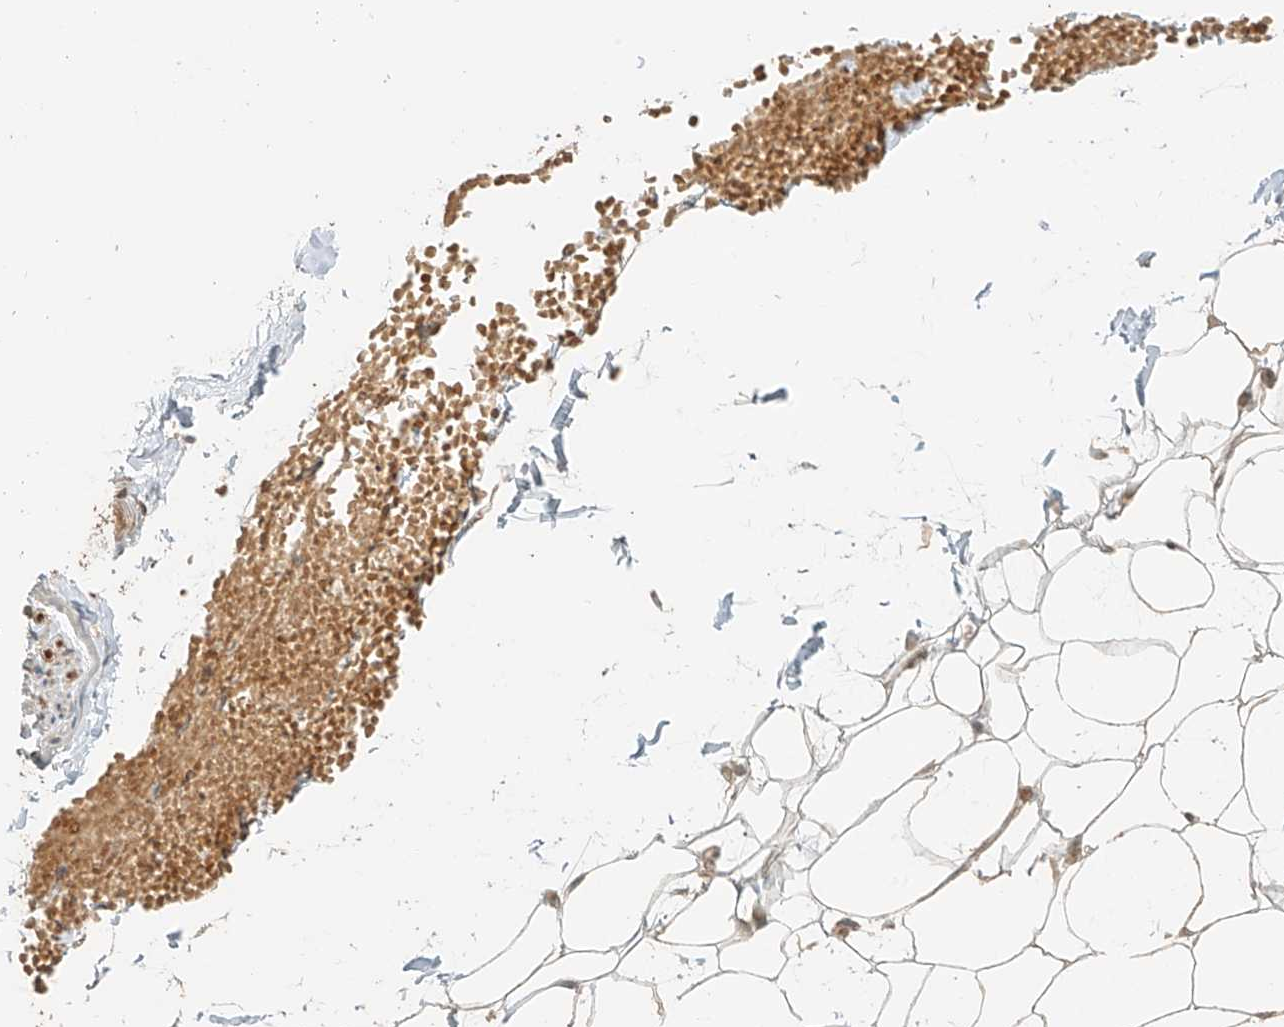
{"staining": {"intensity": "weak", "quantity": ">75%", "location": "cytoplasmic/membranous"}, "tissue": "adipose tissue", "cell_type": "Adipocytes", "image_type": "normal", "snomed": [{"axis": "morphology", "description": "Normal tissue, NOS"}, {"axis": "topography", "description": "Breast"}], "caption": "This is a micrograph of immunohistochemistry staining of unremarkable adipose tissue, which shows weak staining in the cytoplasmic/membranous of adipocytes.", "gene": "RFTN2", "patient": {"sex": "female", "age": 23}}